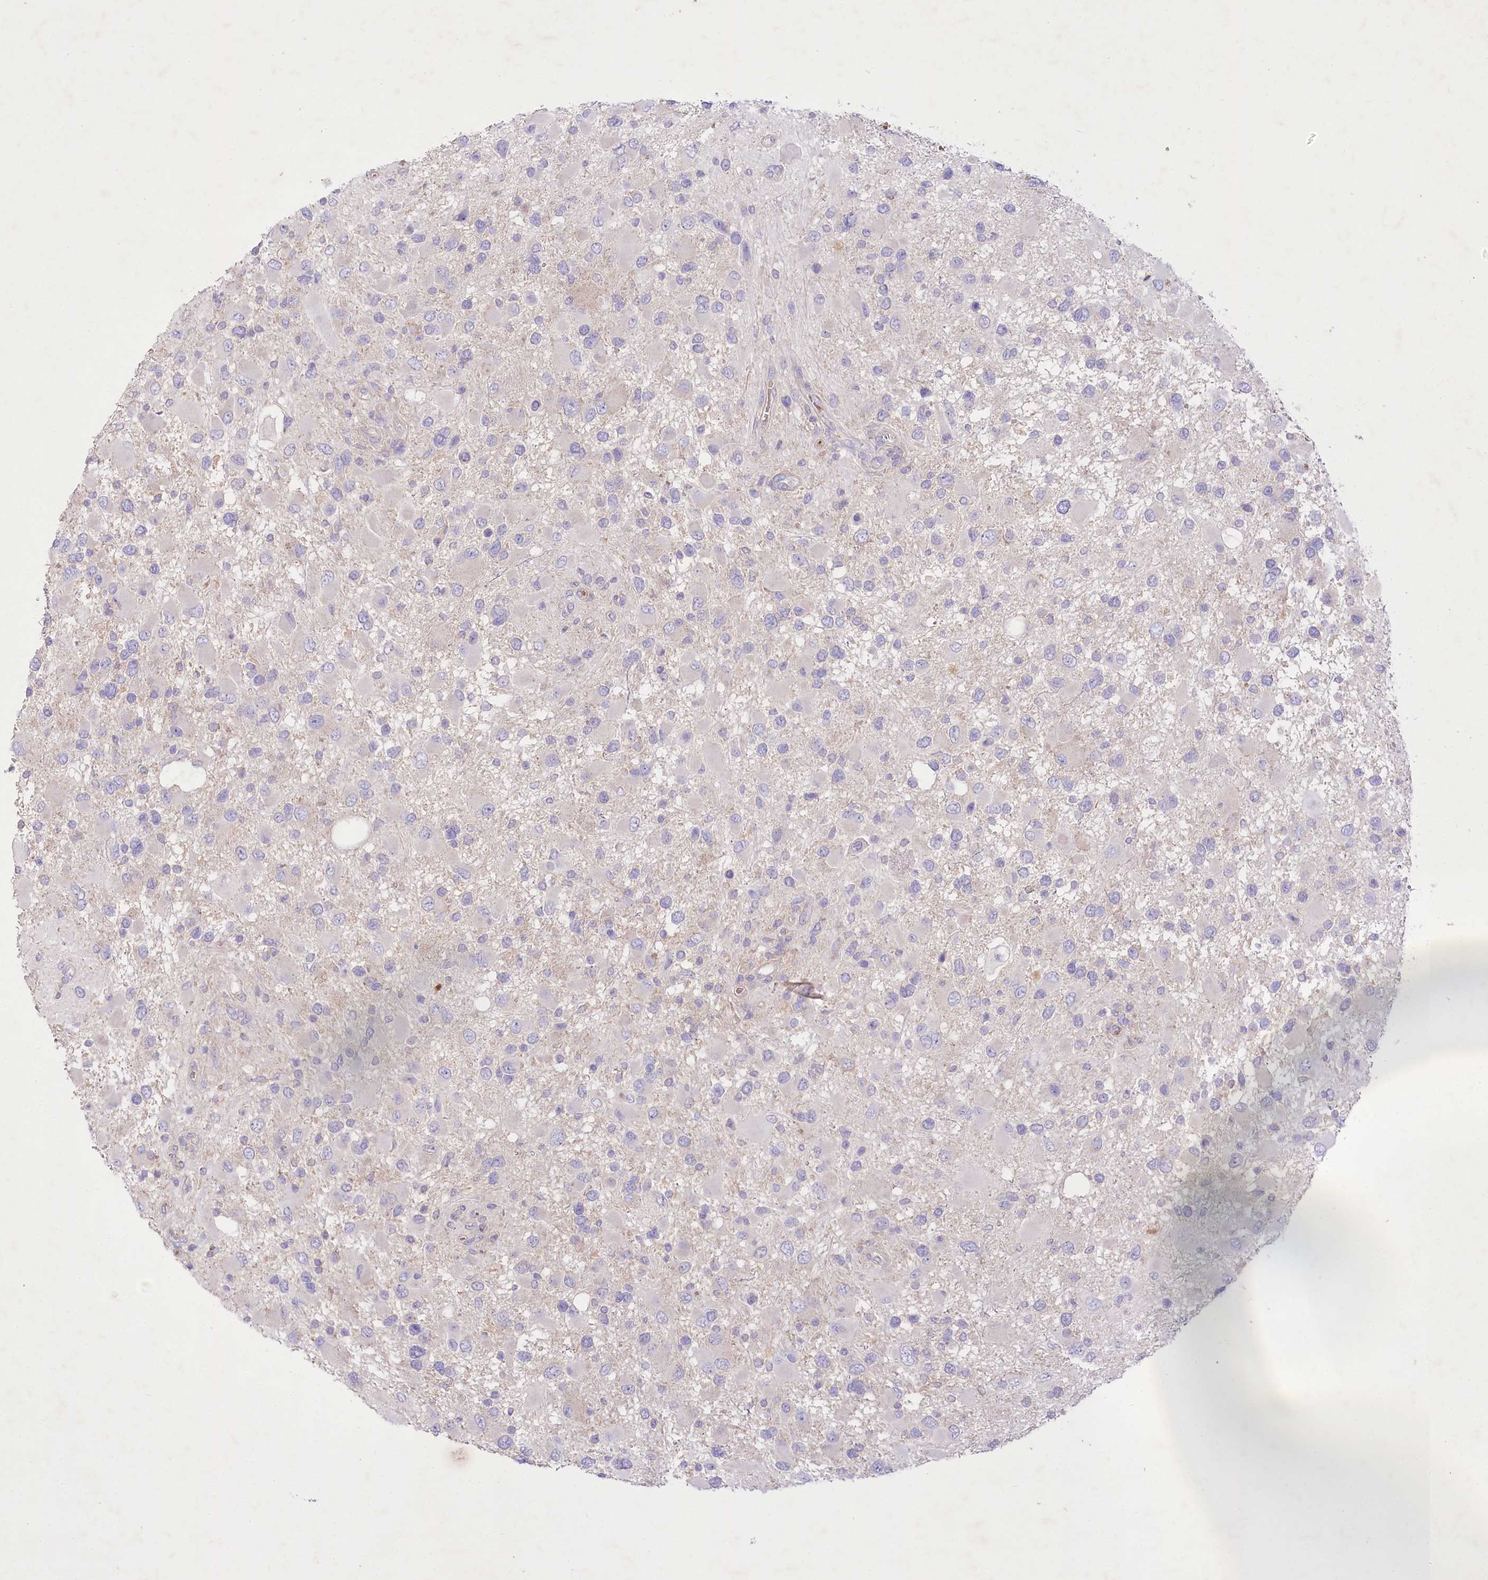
{"staining": {"intensity": "negative", "quantity": "none", "location": "none"}, "tissue": "glioma", "cell_type": "Tumor cells", "image_type": "cancer", "snomed": [{"axis": "morphology", "description": "Glioma, malignant, High grade"}, {"axis": "topography", "description": "Brain"}], "caption": "IHC histopathology image of neoplastic tissue: glioma stained with DAB reveals no significant protein positivity in tumor cells. The staining is performed using DAB (3,3'-diaminobenzidine) brown chromogen with nuclei counter-stained in using hematoxylin.", "gene": "PRSS53", "patient": {"sex": "male", "age": 53}}